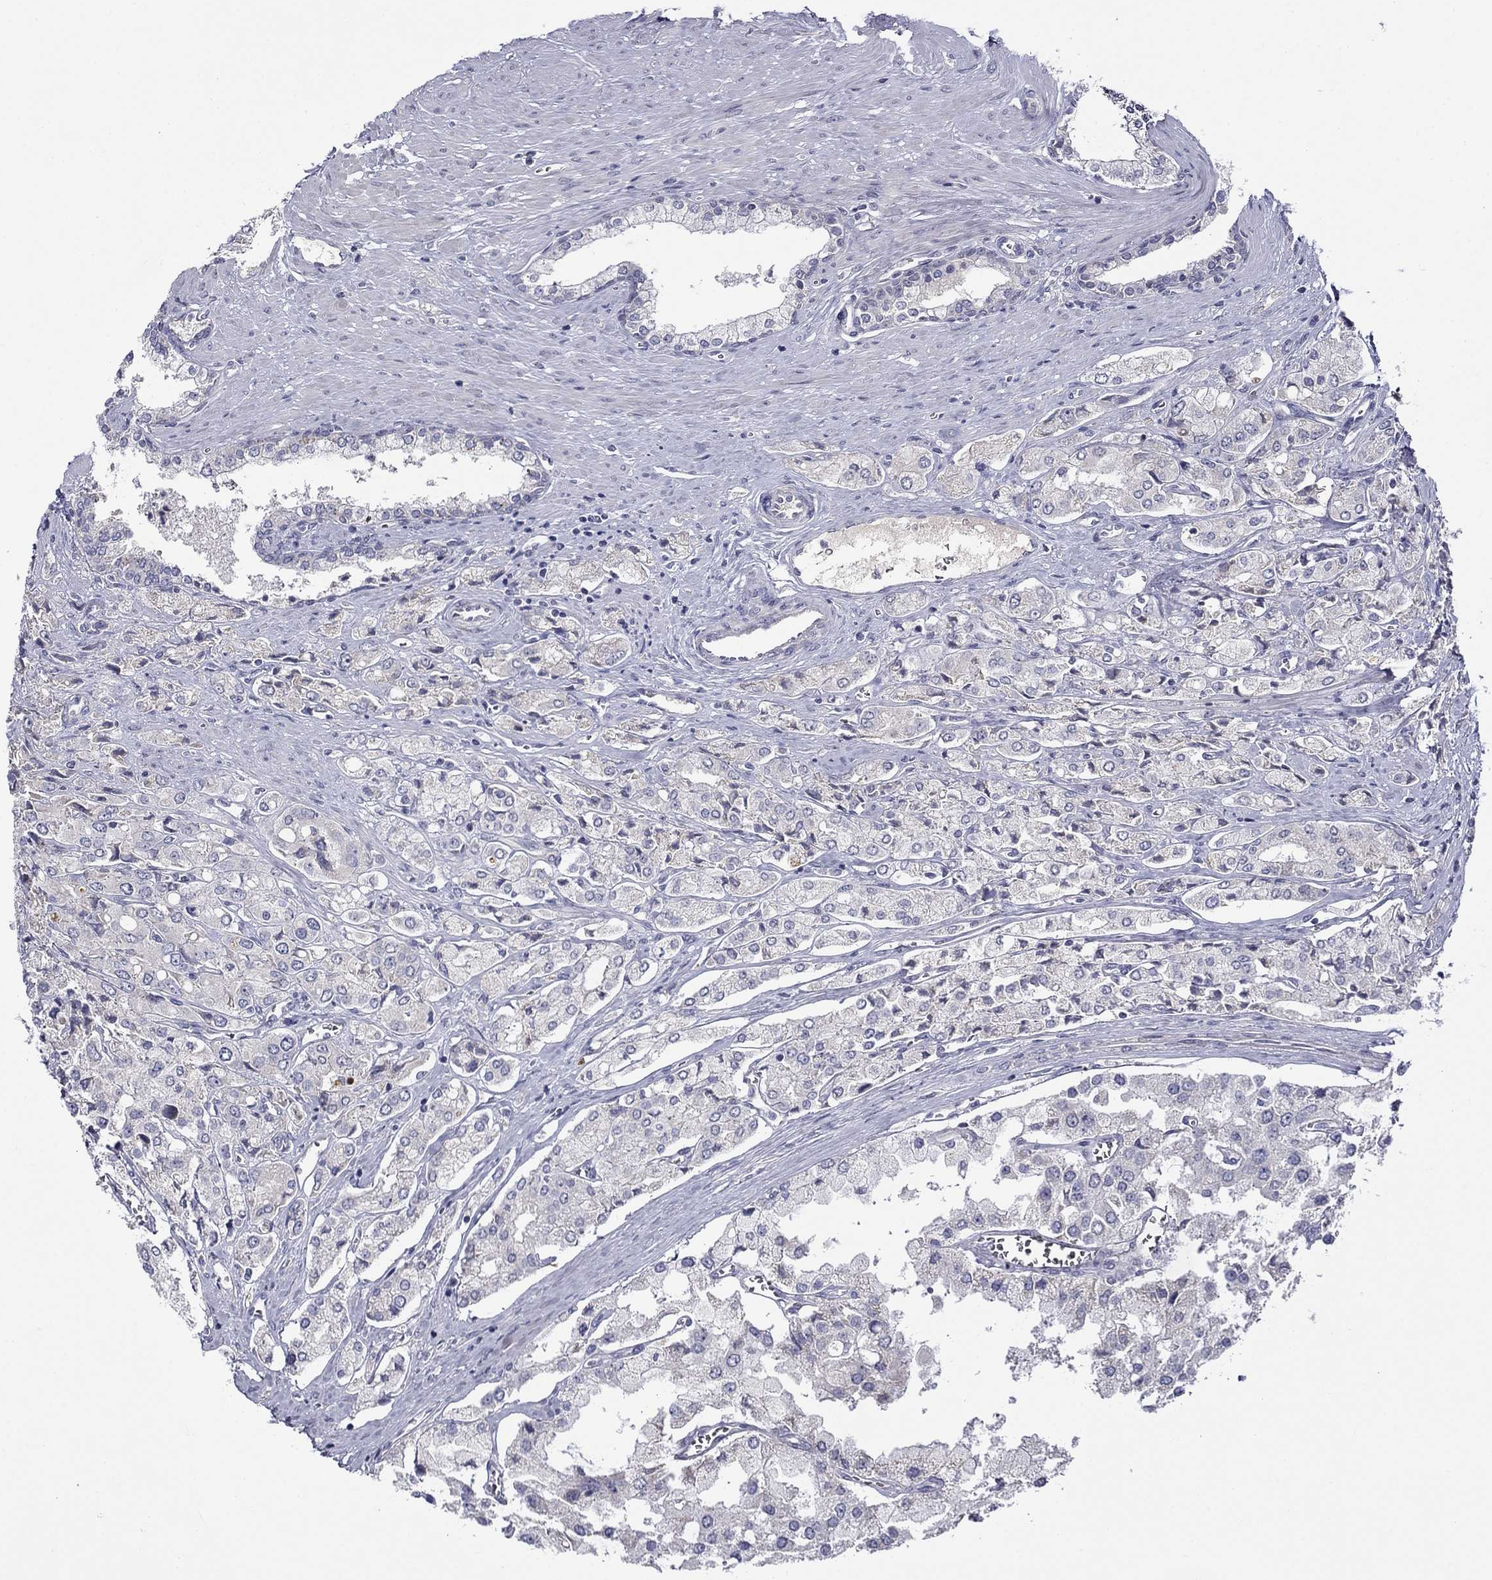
{"staining": {"intensity": "negative", "quantity": "none", "location": "none"}, "tissue": "prostate cancer", "cell_type": "Tumor cells", "image_type": "cancer", "snomed": [{"axis": "morphology", "description": "Adenocarcinoma, NOS"}, {"axis": "topography", "description": "Prostate and seminal vesicle, NOS"}, {"axis": "topography", "description": "Prostate"}], "caption": "Human prostate cancer stained for a protein using immunohistochemistry (IHC) demonstrates no positivity in tumor cells.", "gene": "SPATA7", "patient": {"sex": "male", "age": 67}}